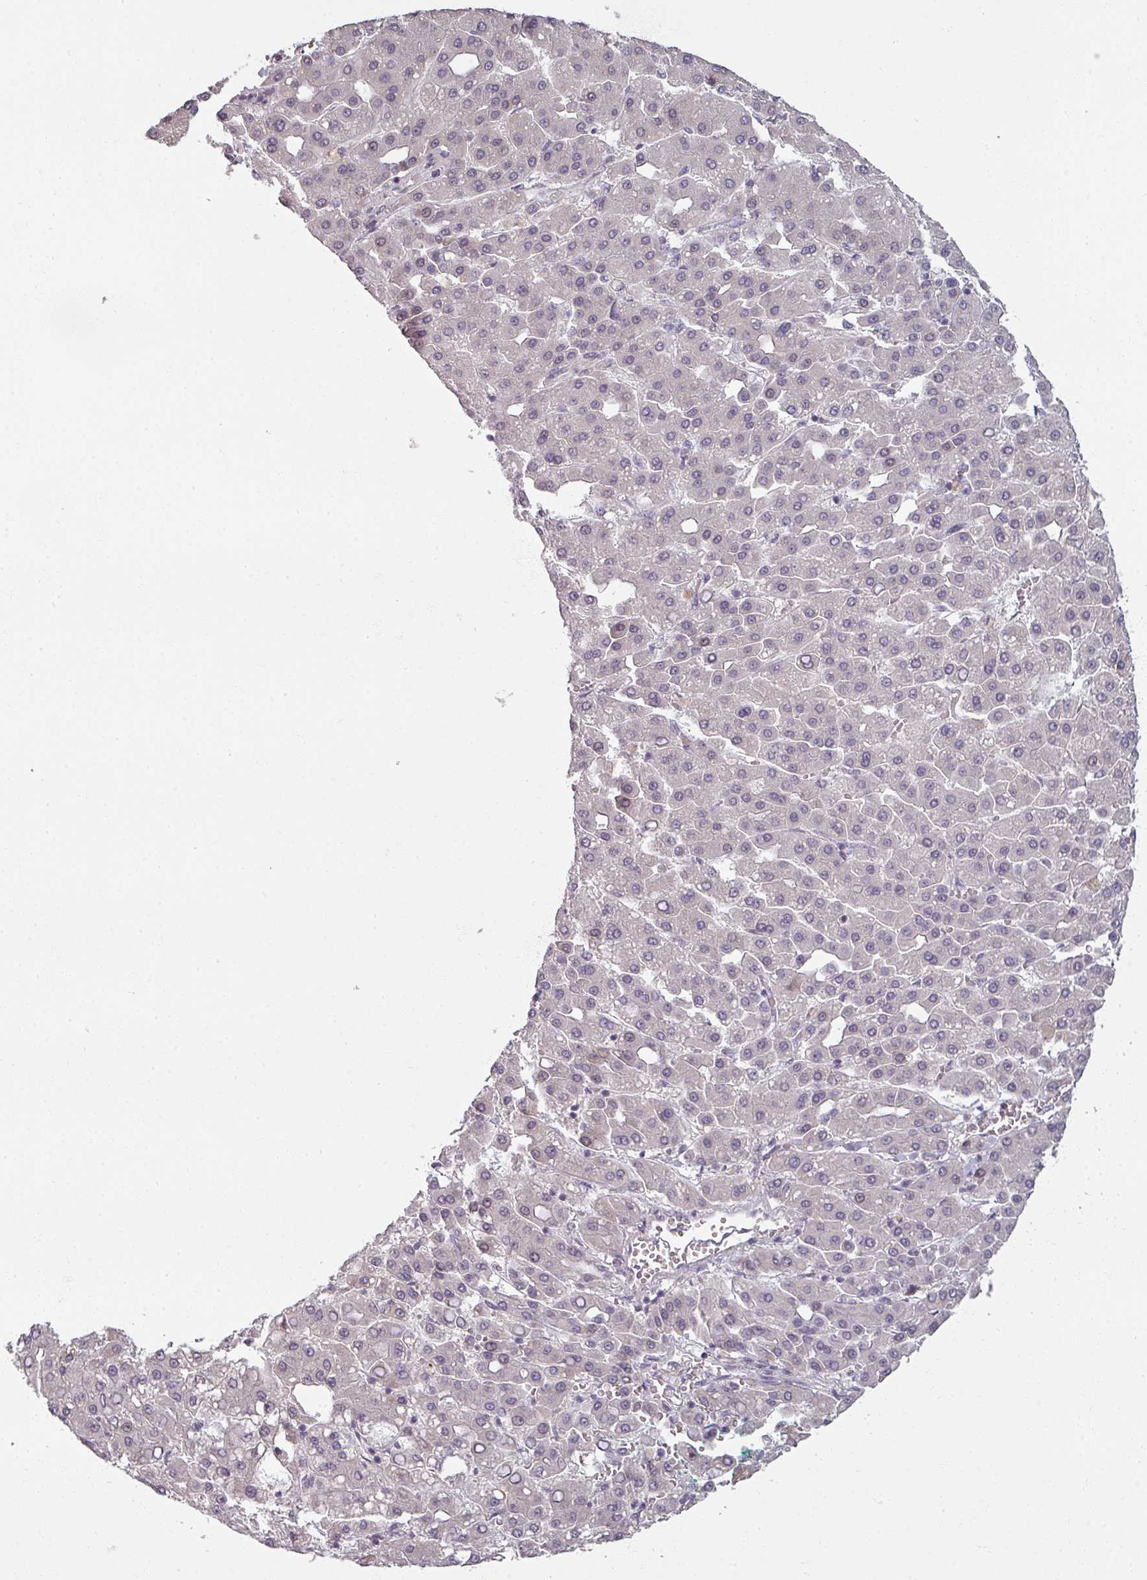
{"staining": {"intensity": "weak", "quantity": "<25%", "location": "nuclear"}, "tissue": "liver cancer", "cell_type": "Tumor cells", "image_type": "cancer", "snomed": [{"axis": "morphology", "description": "Carcinoma, Hepatocellular, NOS"}, {"axis": "topography", "description": "Liver"}], "caption": "This is a micrograph of immunohistochemistry (IHC) staining of liver cancer, which shows no positivity in tumor cells. (Immunohistochemistry, brightfield microscopy, high magnification).", "gene": "MYMK", "patient": {"sex": "male", "age": 65}}